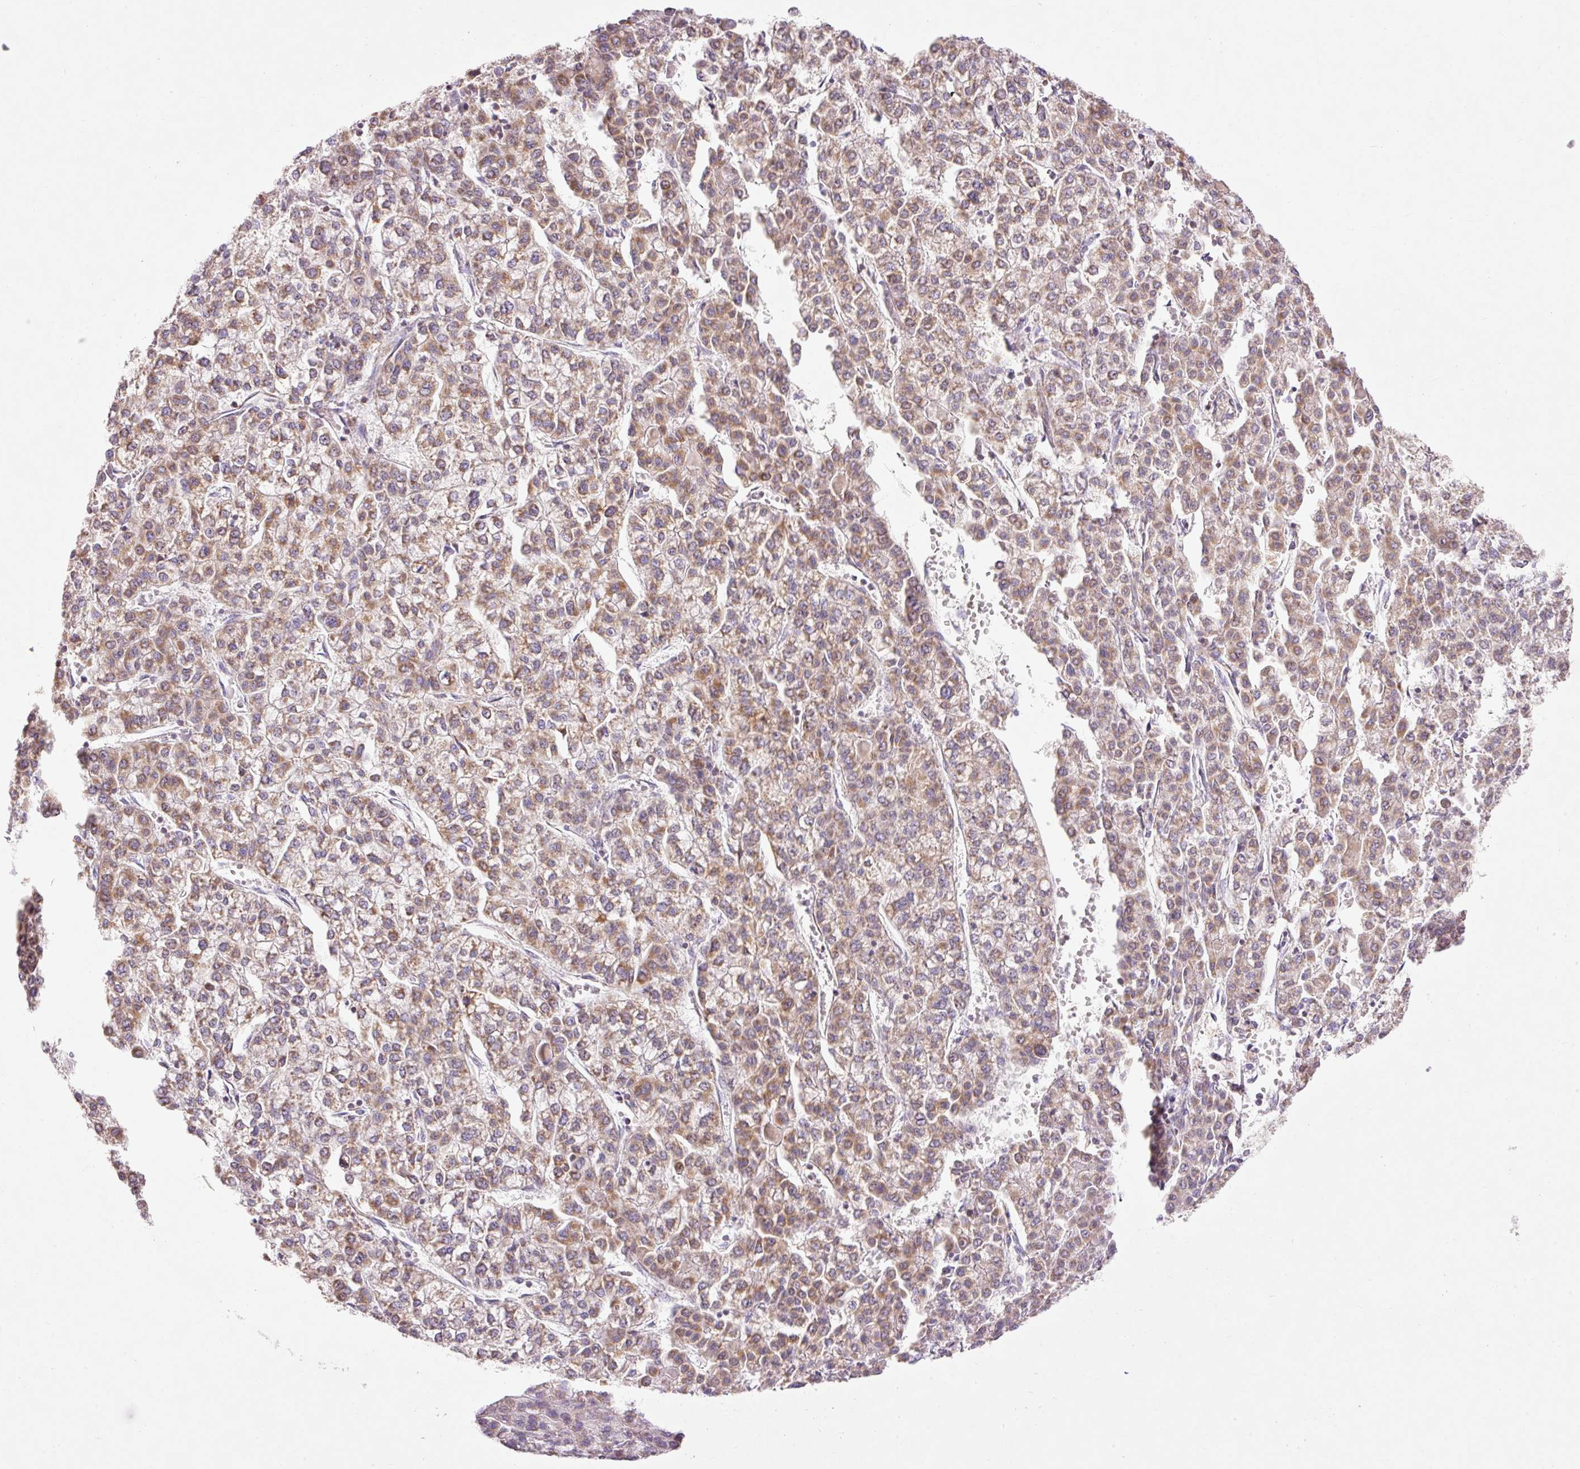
{"staining": {"intensity": "moderate", "quantity": ">75%", "location": "cytoplasmic/membranous"}, "tissue": "liver cancer", "cell_type": "Tumor cells", "image_type": "cancer", "snomed": [{"axis": "morphology", "description": "Carcinoma, Hepatocellular, NOS"}, {"axis": "topography", "description": "Liver"}], "caption": "Immunohistochemical staining of human liver hepatocellular carcinoma exhibits moderate cytoplasmic/membranous protein expression in approximately >75% of tumor cells. (brown staining indicates protein expression, while blue staining denotes nuclei).", "gene": "IMMT", "patient": {"sex": "female", "age": 43}}